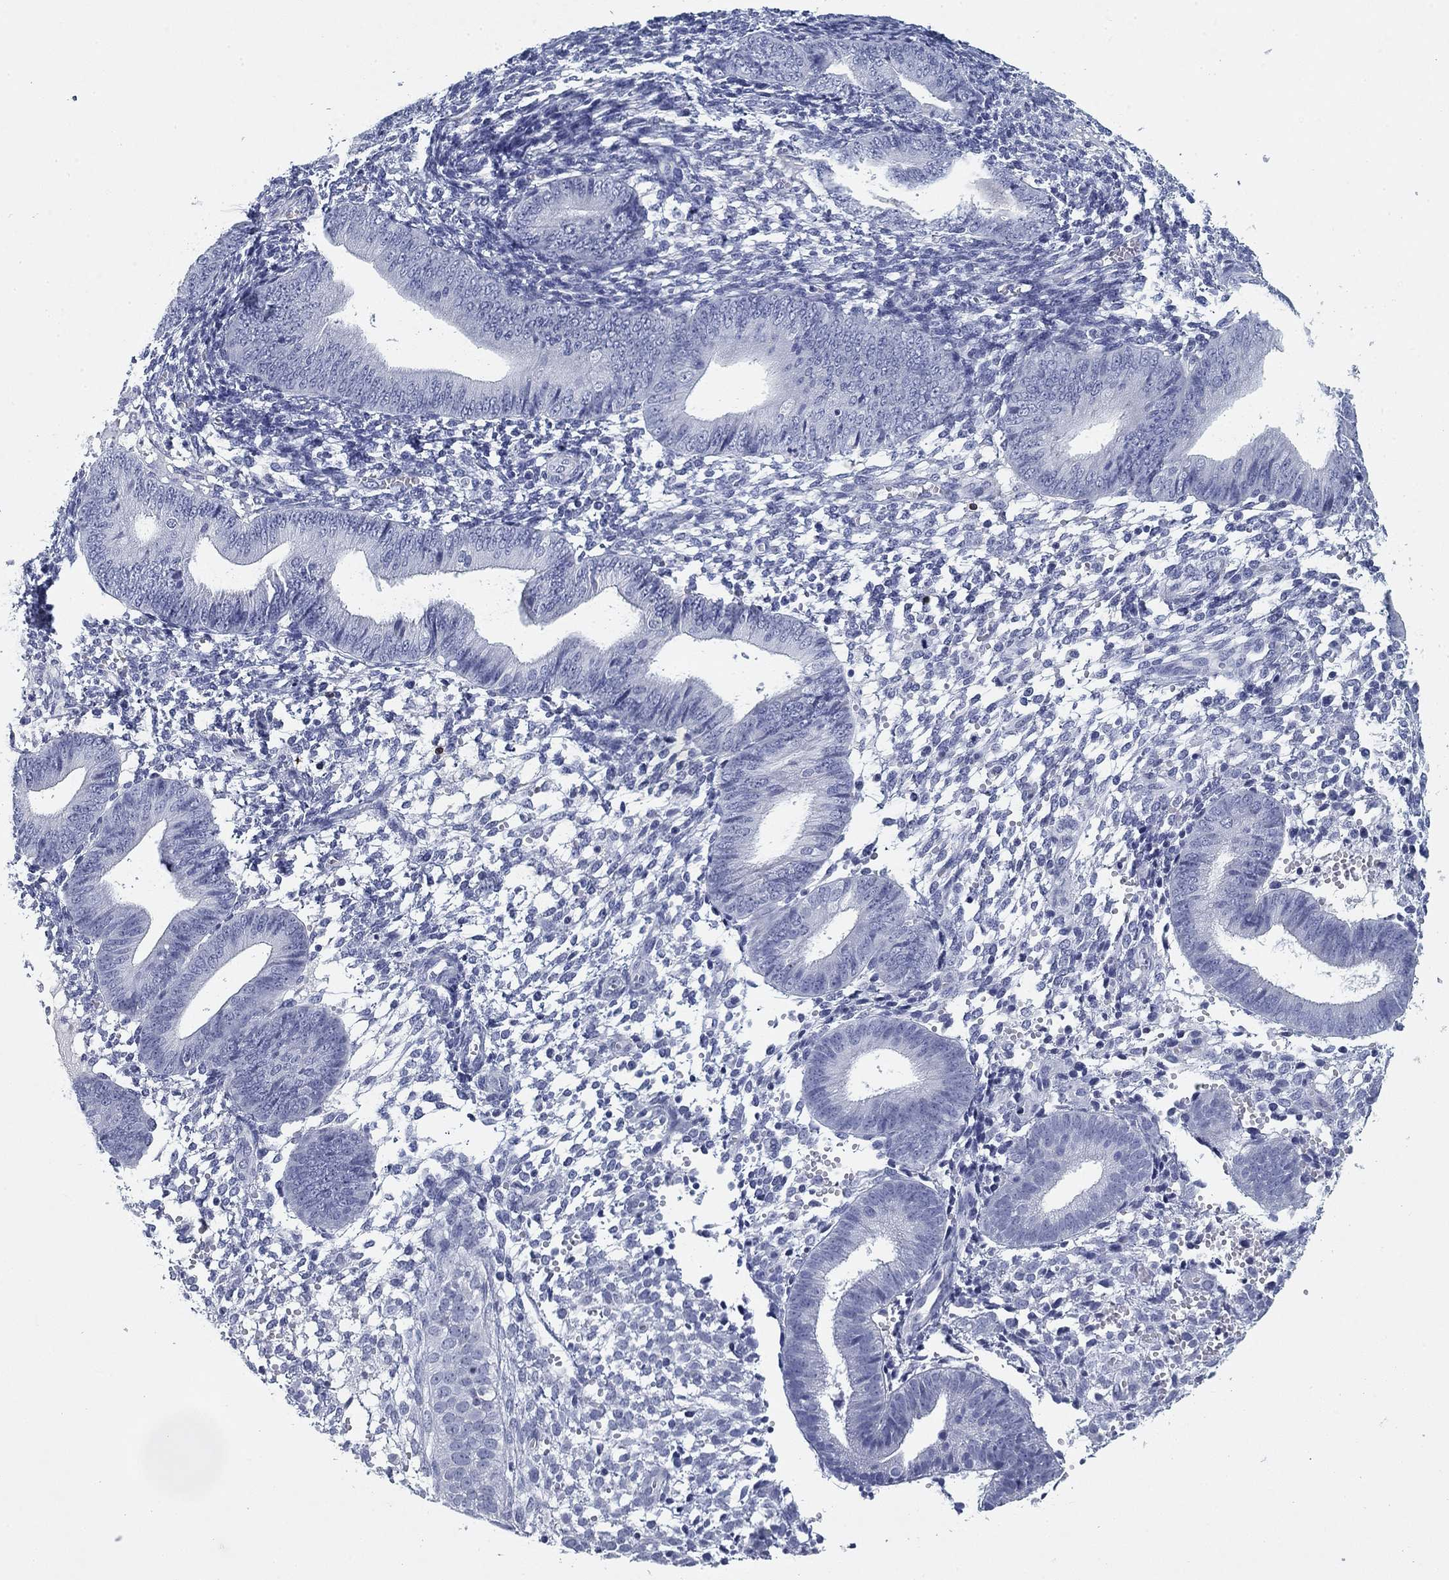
{"staining": {"intensity": "negative", "quantity": "none", "location": "none"}, "tissue": "endometrium", "cell_type": "Cells in endometrial stroma", "image_type": "normal", "snomed": [{"axis": "morphology", "description": "Normal tissue, NOS"}, {"axis": "topography", "description": "Endometrium"}], "caption": "A high-resolution micrograph shows immunohistochemistry staining of benign endometrium, which demonstrates no significant positivity in cells in endometrial stroma.", "gene": "CD79B", "patient": {"sex": "female", "age": 39}}